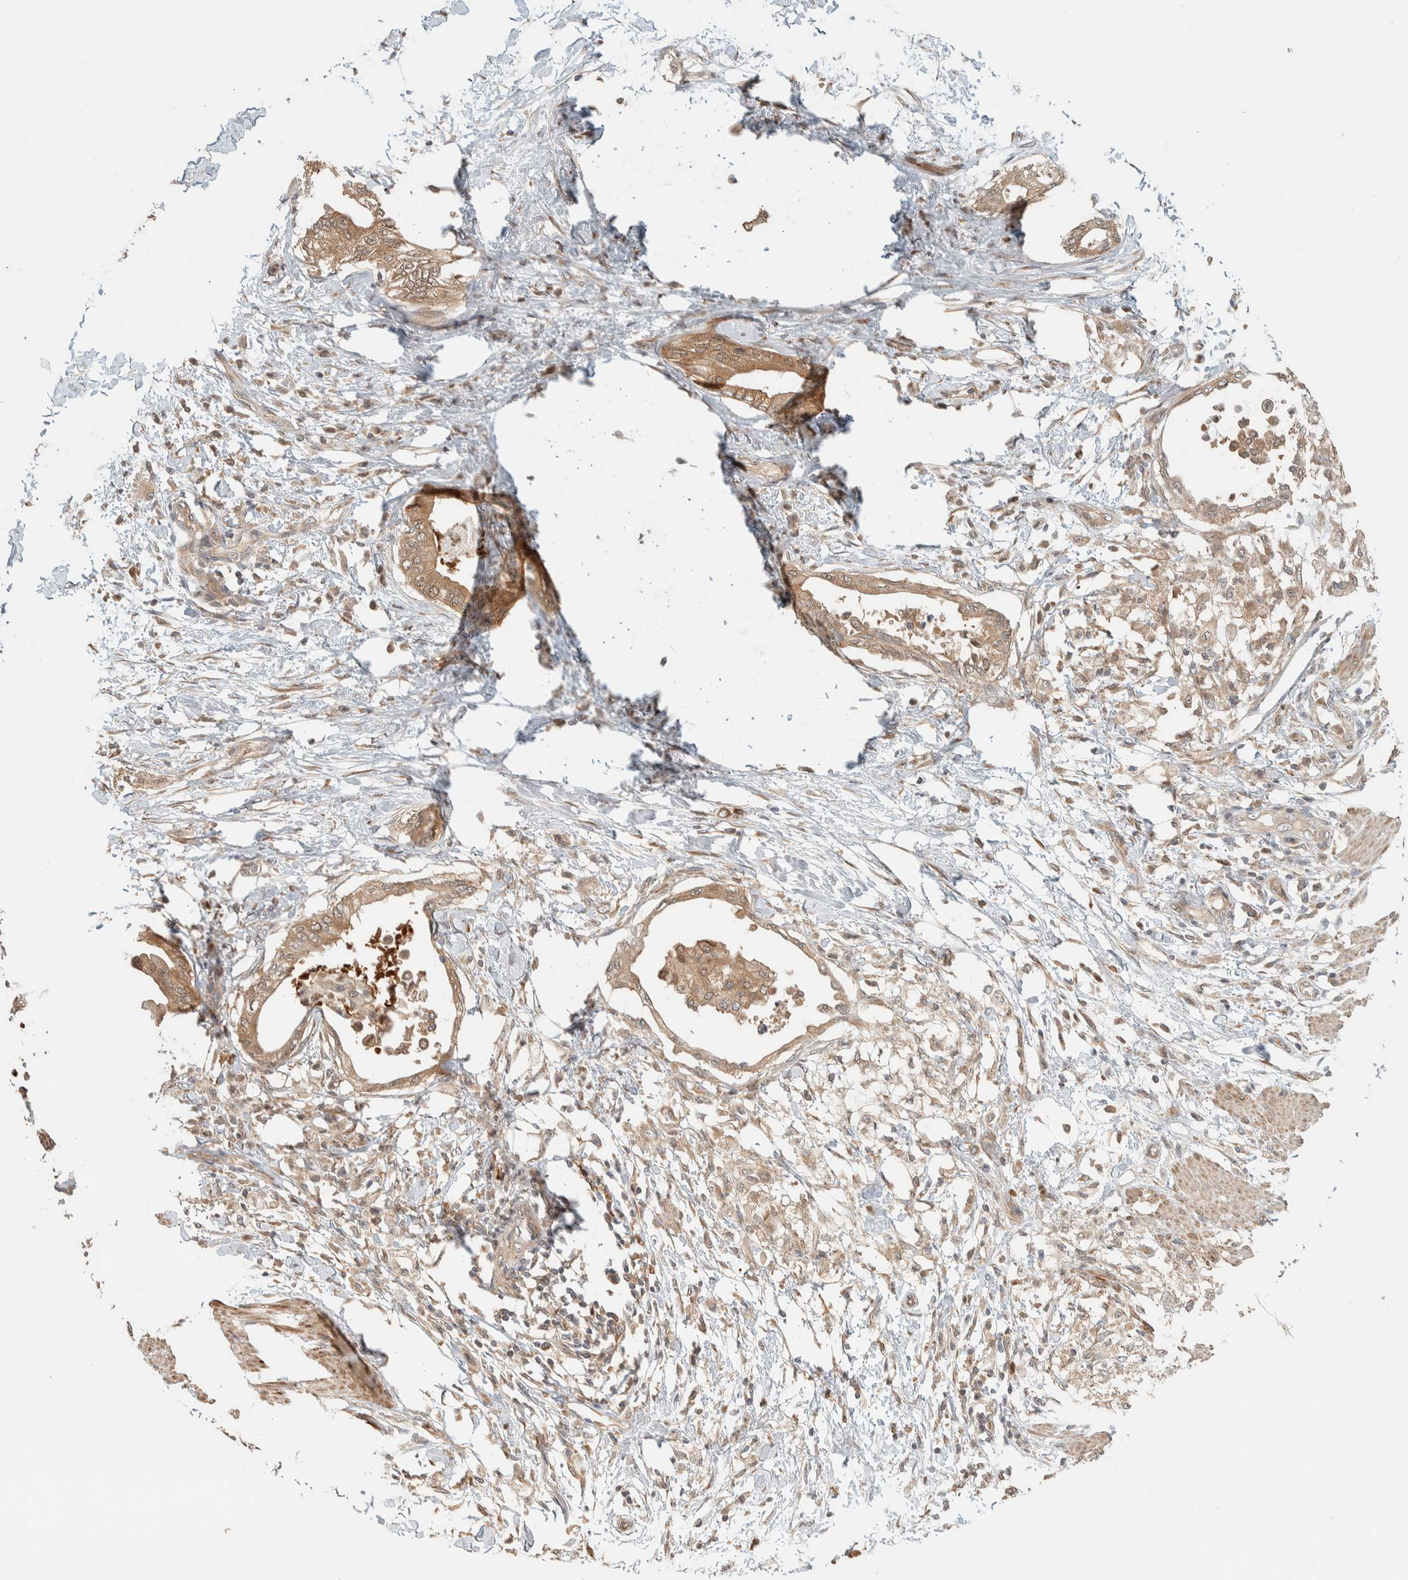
{"staining": {"intensity": "moderate", "quantity": ">75%", "location": "cytoplasmic/membranous"}, "tissue": "pancreatic cancer", "cell_type": "Tumor cells", "image_type": "cancer", "snomed": [{"axis": "morphology", "description": "Normal tissue, NOS"}, {"axis": "morphology", "description": "Adenocarcinoma, NOS"}, {"axis": "topography", "description": "Pancreas"}, {"axis": "topography", "description": "Duodenum"}], "caption": "A photomicrograph of pancreatic adenocarcinoma stained for a protein displays moderate cytoplasmic/membranous brown staining in tumor cells.", "gene": "ADSS2", "patient": {"sex": "female", "age": 60}}